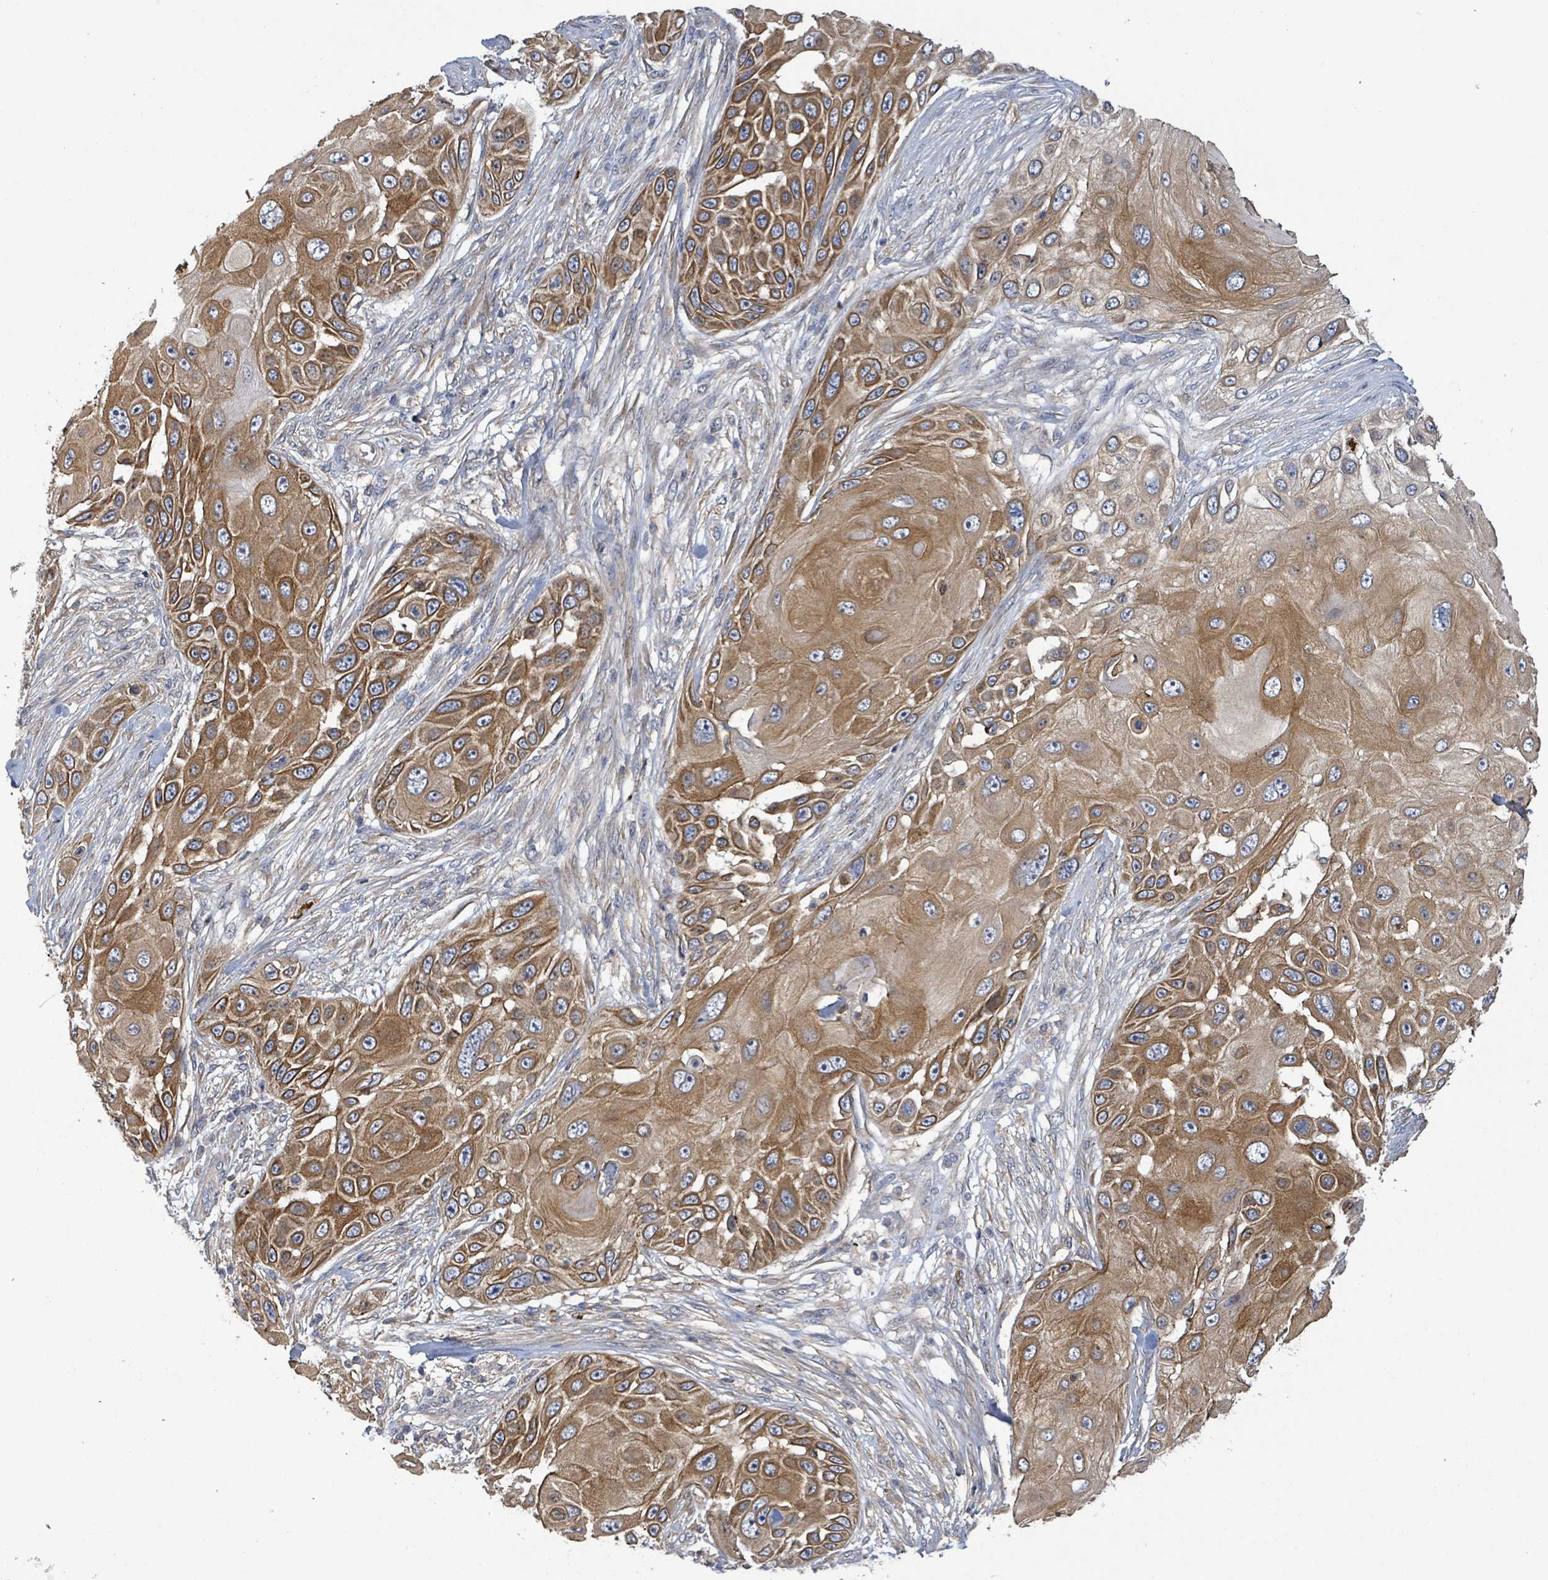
{"staining": {"intensity": "moderate", "quantity": ">75%", "location": "cytoplasmic/membranous"}, "tissue": "skin cancer", "cell_type": "Tumor cells", "image_type": "cancer", "snomed": [{"axis": "morphology", "description": "Squamous cell carcinoma, NOS"}, {"axis": "topography", "description": "Skin"}], "caption": "Squamous cell carcinoma (skin) stained for a protein (brown) demonstrates moderate cytoplasmic/membranous positive staining in approximately >75% of tumor cells.", "gene": "PLAAT1", "patient": {"sex": "female", "age": 44}}